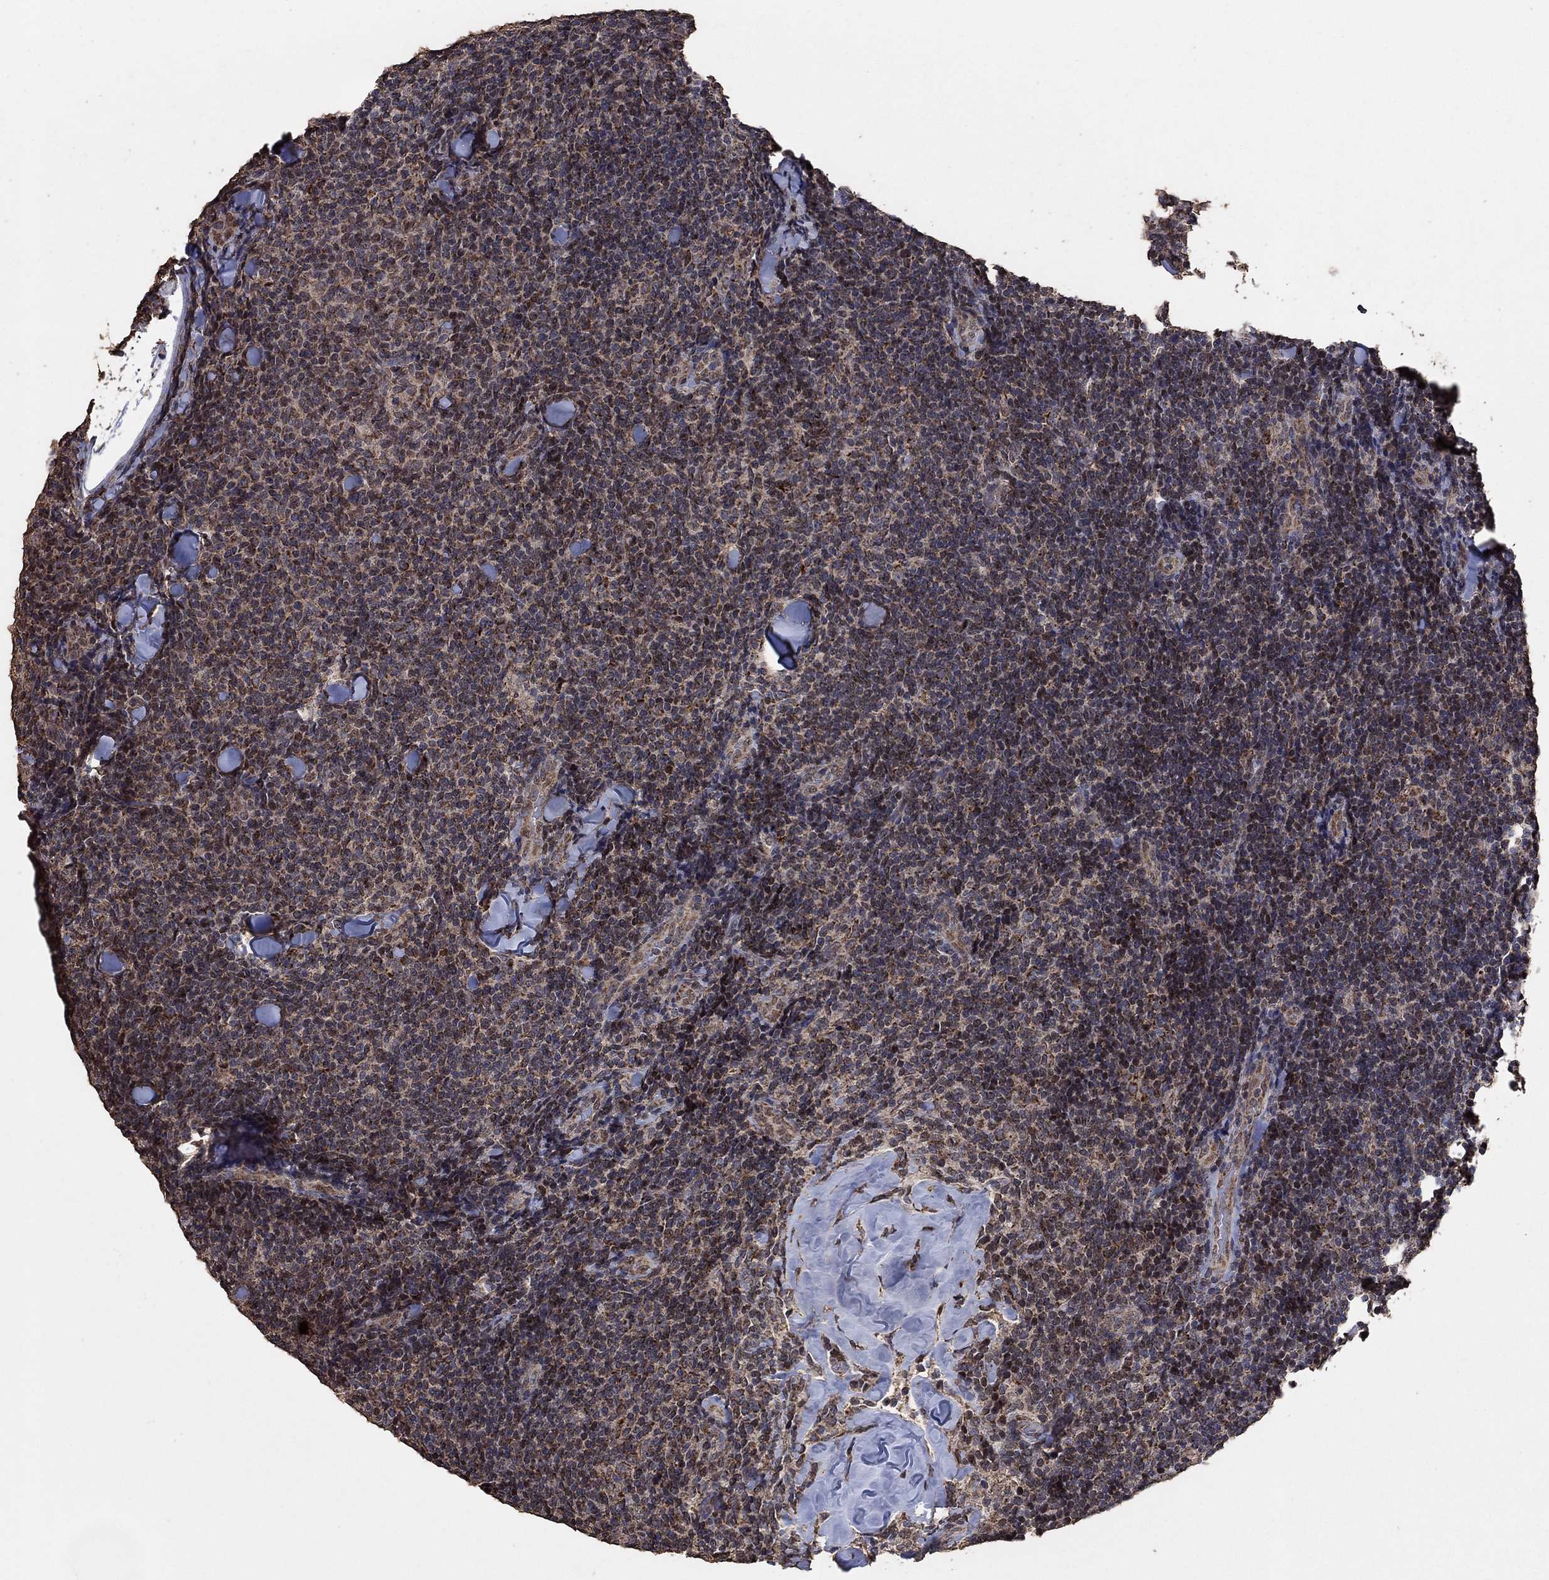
{"staining": {"intensity": "weak", "quantity": ">75%", "location": "cytoplasmic/membranous"}, "tissue": "lymphoma", "cell_type": "Tumor cells", "image_type": "cancer", "snomed": [{"axis": "morphology", "description": "Malignant lymphoma, non-Hodgkin's type, Low grade"}, {"axis": "topography", "description": "Lymph node"}], "caption": "Immunohistochemistry of human lymphoma reveals low levels of weak cytoplasmic/membranous positivity in about >75% of tumor cells.", "gene": "MRPS24", "patient": {"sex": "female", "age": 56}}